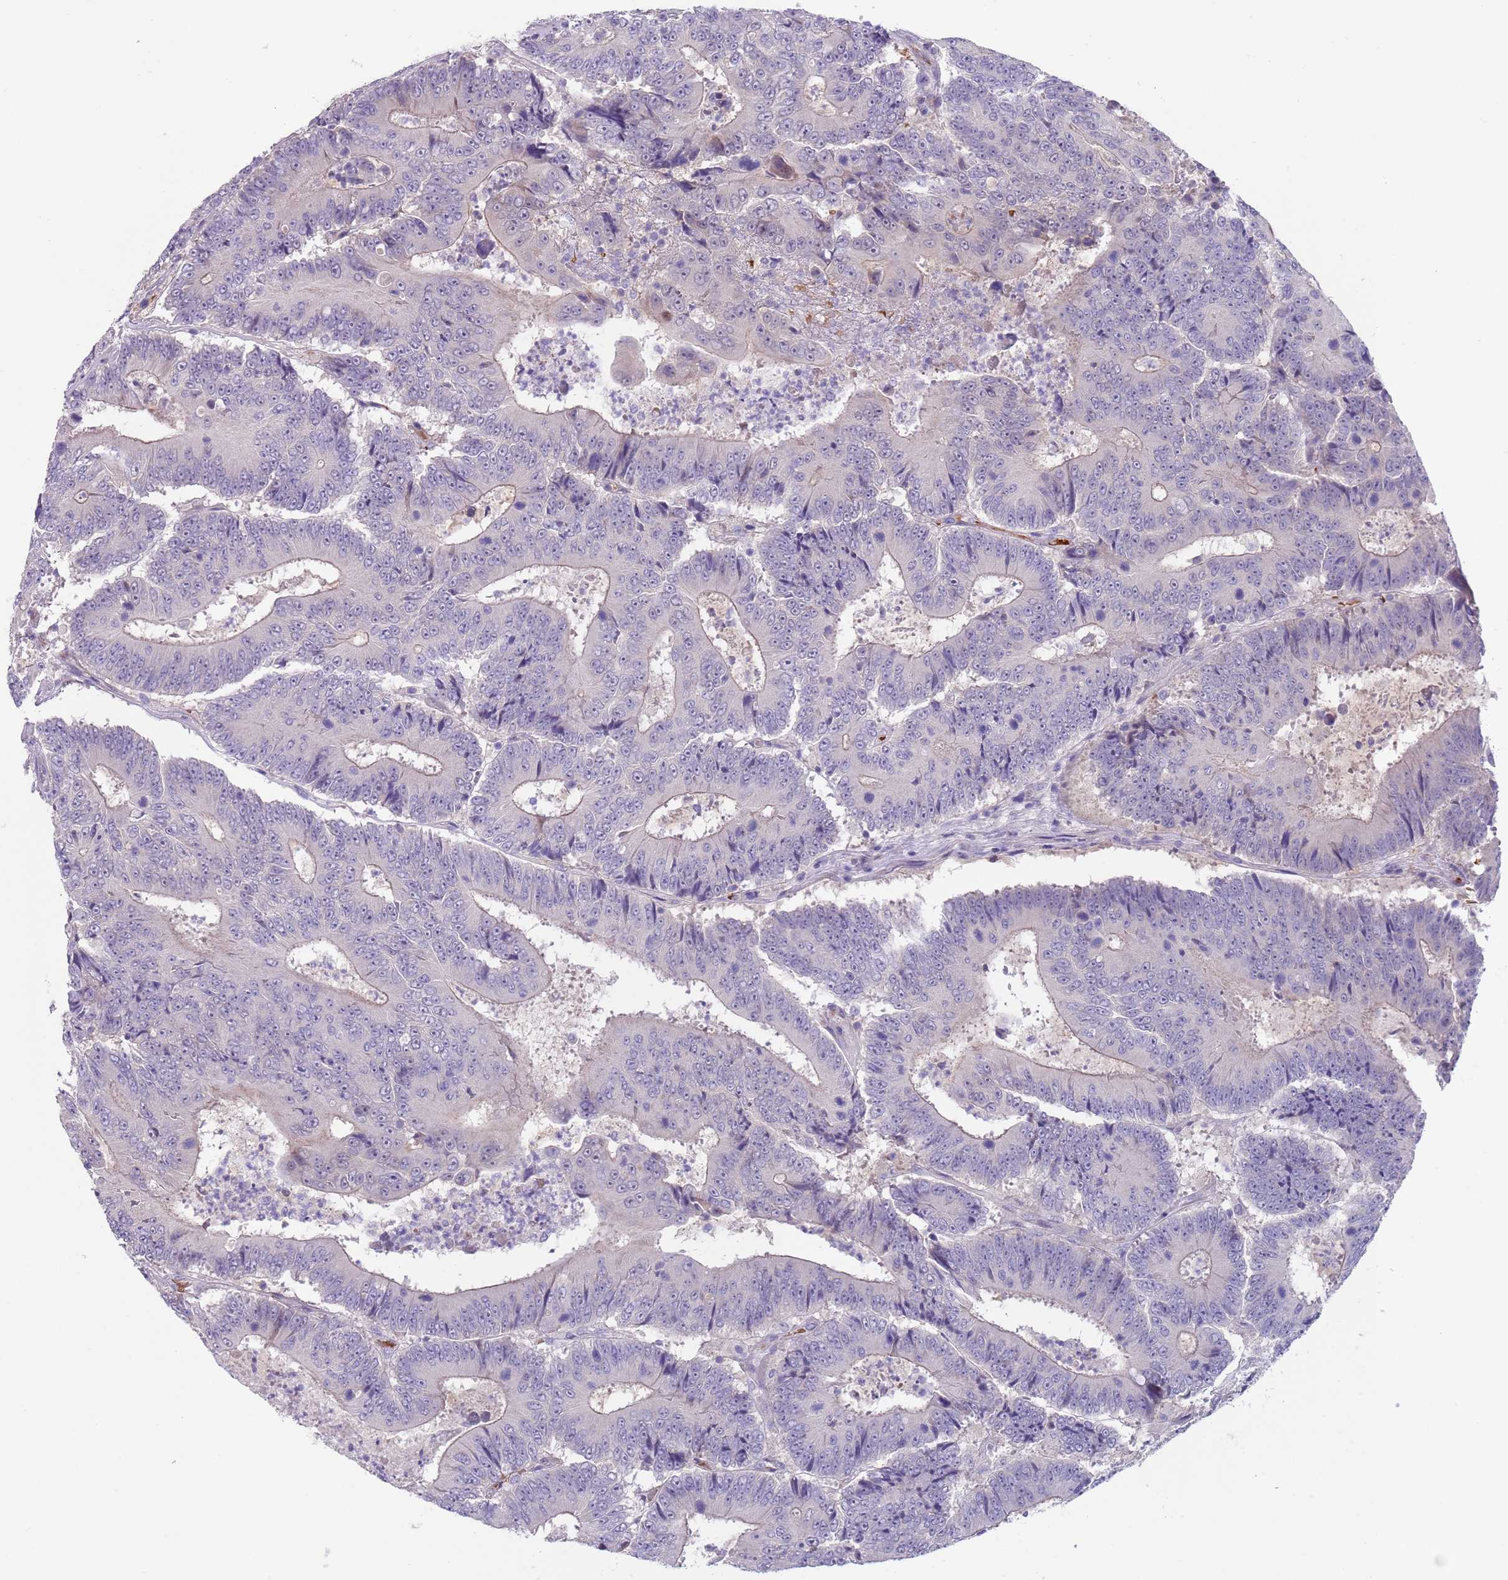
{"staining": {"intensity": "negative", "quantity": "none", "location": "none"}, "tissue": "colorectal cancer", "cell_type": "Tumor cells", "image_type": "cancer", "snomed": [{"axis": "morphology", "description": "Adenocarcinoma, NOS"}, {"axis": "topography", "description": "Colon"}], "caption": "IHC micrograph of neoplastic tissue: colorectal adenocarcinoma stained with DAB exhibits no significant protein positivity in tumor cells.", "gene": "ZNF14", "patient": {"sex": "male", "age": 83}}